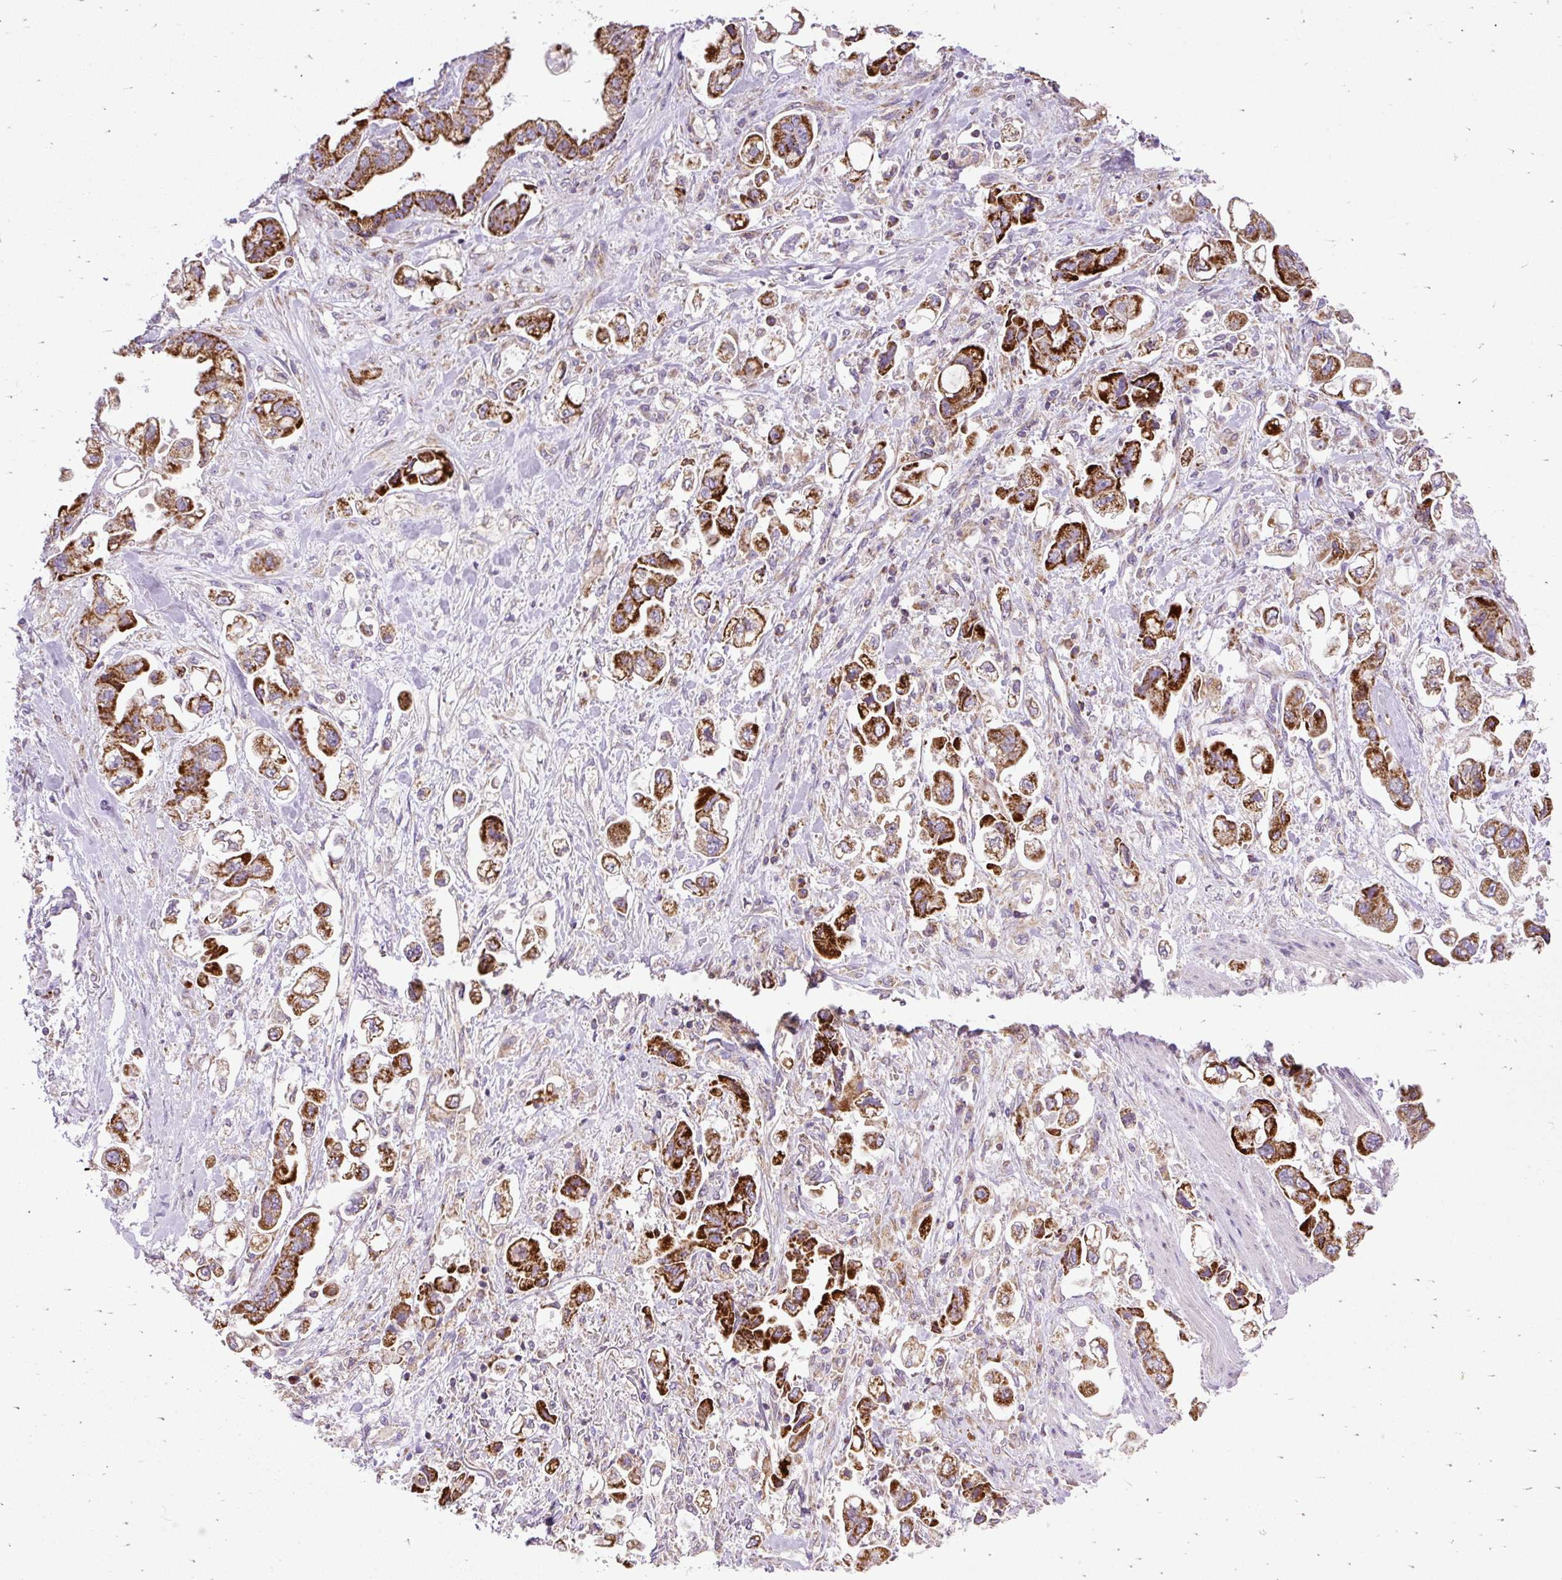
{"staining": {"intensity": "strong", "quantity": ">75%", "location": "cytoplasmic/membranous"}, "tissue": "stomach cancer", "cell_type": "Tumor cells", "image_type": "cancer", "snomed": [{"axis": "morphology", "description": "Adenocarcinoma, NOS"}, {"axis": "topography", "description": "Stomach"}], "caption": "Immunohistochemical staining of human stomach adenocarcinoma reveals high levels of strong cytoplasmic/membranous positivity in approximately >75% of tumor cells.", "gene": "TOMM40", "patient": {"sex": "male", "age": 62}}